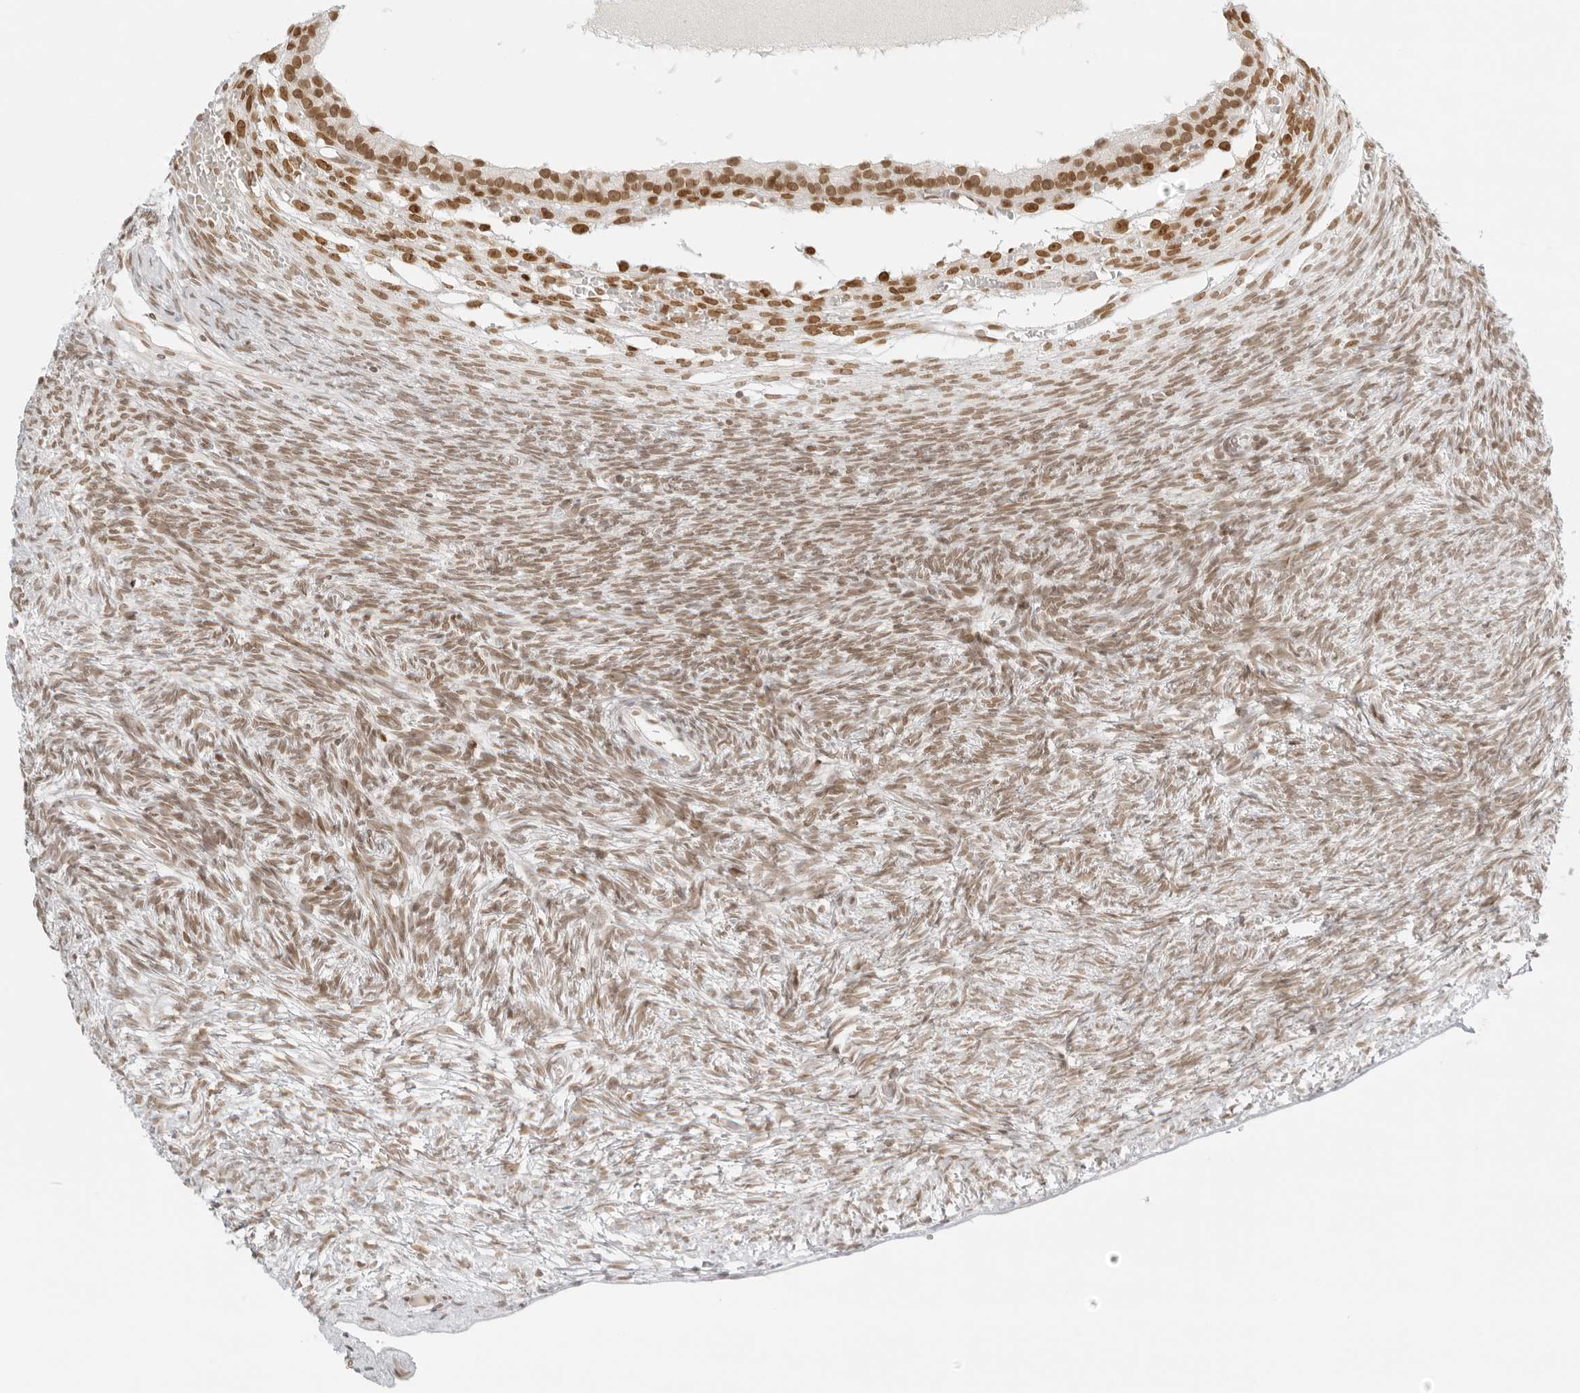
{"staining": {"intensity": "moderate", "quantity": ">75%", "location": "nuclear"}, "tissue": "ovary", "cell_type": "Ovarian stroma cells", "image_type": "normal", "snomed": [{"axis": "morphology", "description": "Normal tissue, NOS"}, {"axis": "topography", "description": "Ovary"}], "caption": "IHC photomicrograph of unremarkable ovary: human ovary stained using IHC displays medium levels of moderate protein expression localized specifically in the nuclear of ovarian stroma cells, appearing as a nuclear brown color.", "gene": "RCC1", "patient": {"sex": "female", "age": 34}}